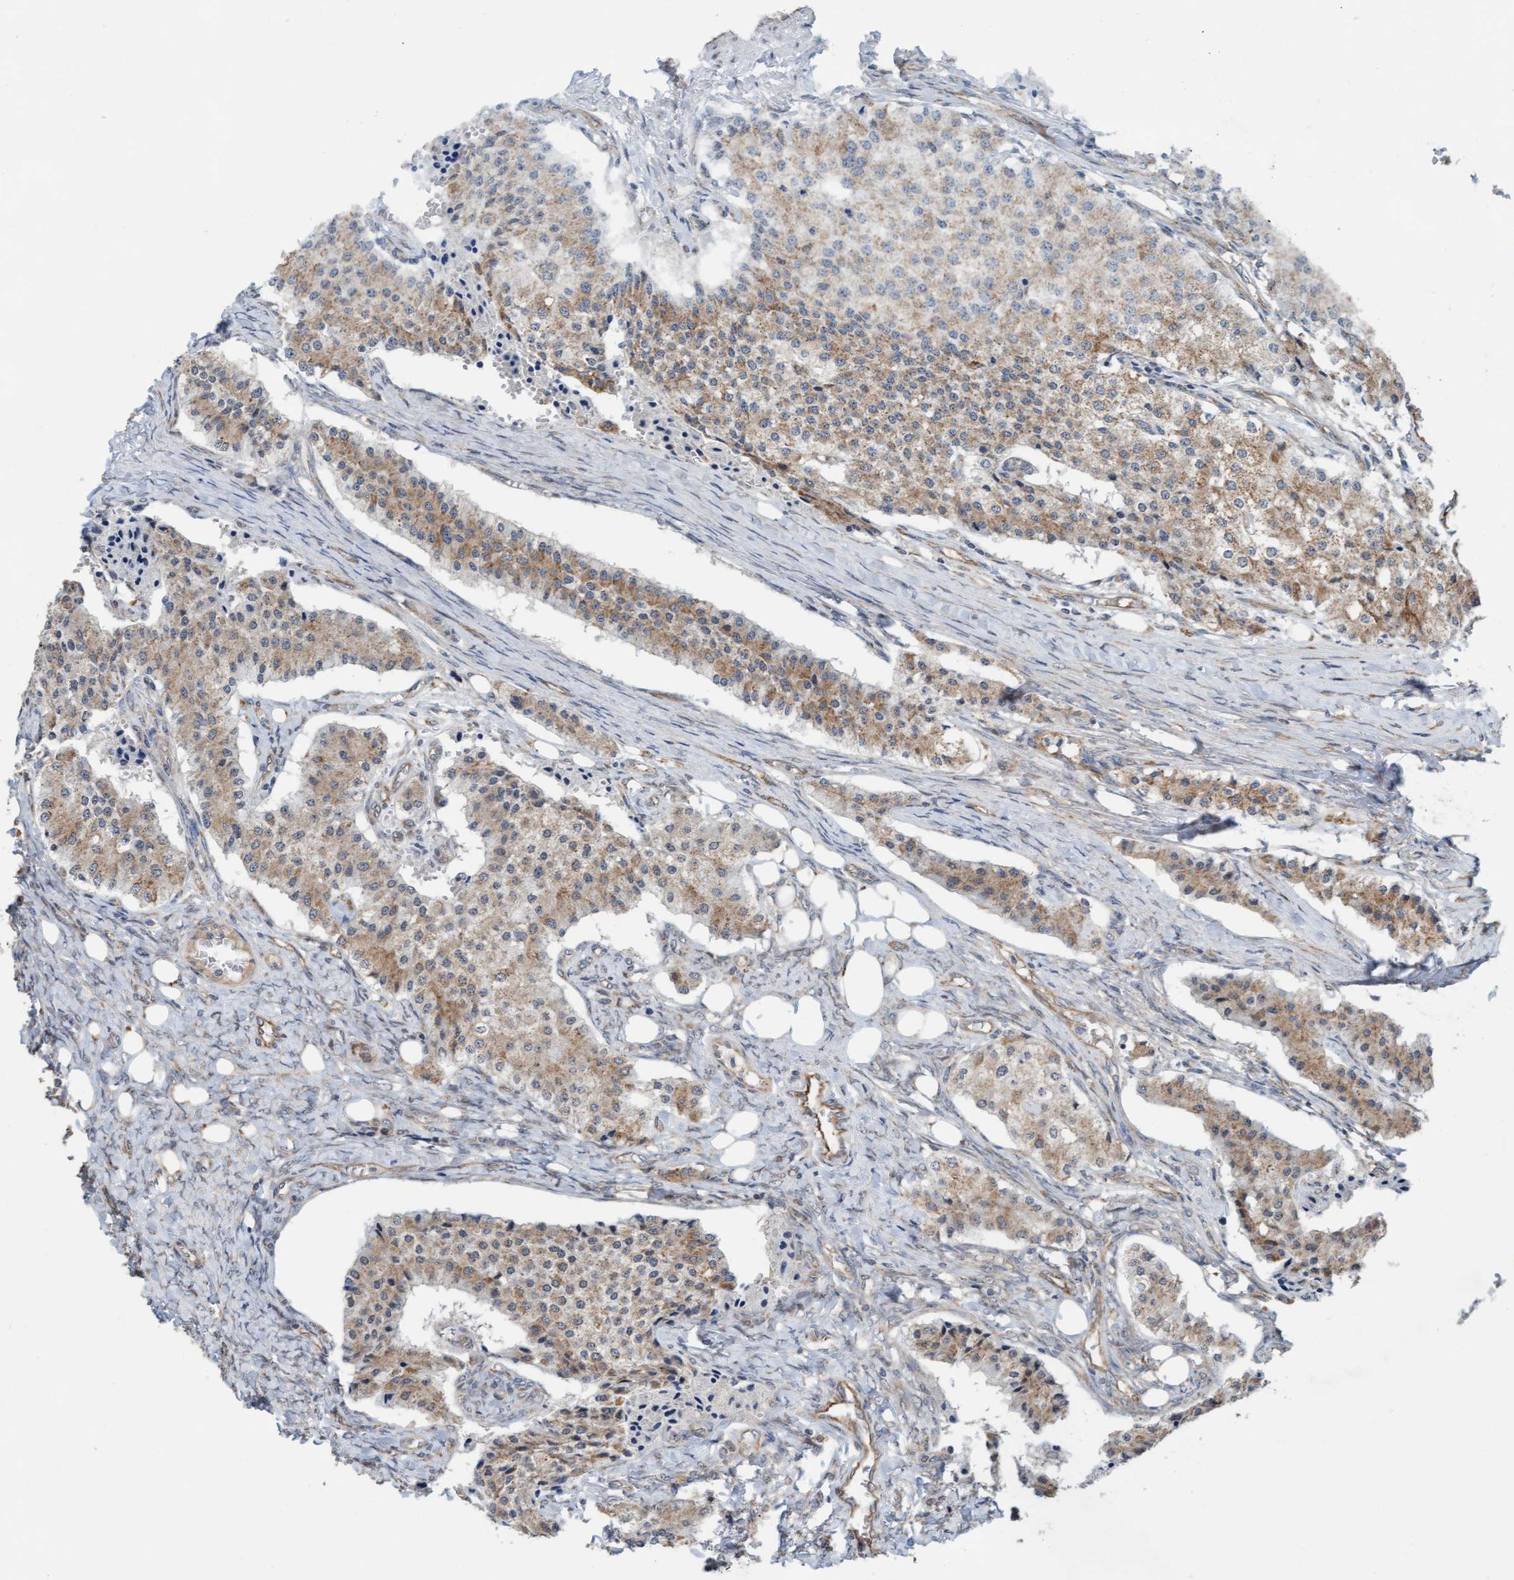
{"staining": {"intensity": "moderate", "quantity": ">75%", "location": "cytoplasmic/membranous"}, "tissue": "carcinoid", "cell_type": "Tumor cells", "image_type": "cancer", "snomed": [{"axis": "morphology", "description": "Carcinoid, malignant, NOS"}, {"axis": "topography", "description": "Colon"}], "caption": "Tumor cells demonstrate medium levels of moderate cytoplasmic/membranous positivity in approximately >75% of cells in human malignant carcinoid. (DAB (3,3'-diaminobenzidine) IHC with brightfield microscopy, high magnification).", "gene": "ZNF566", "patient": {"sex": "female", "age": 52}}